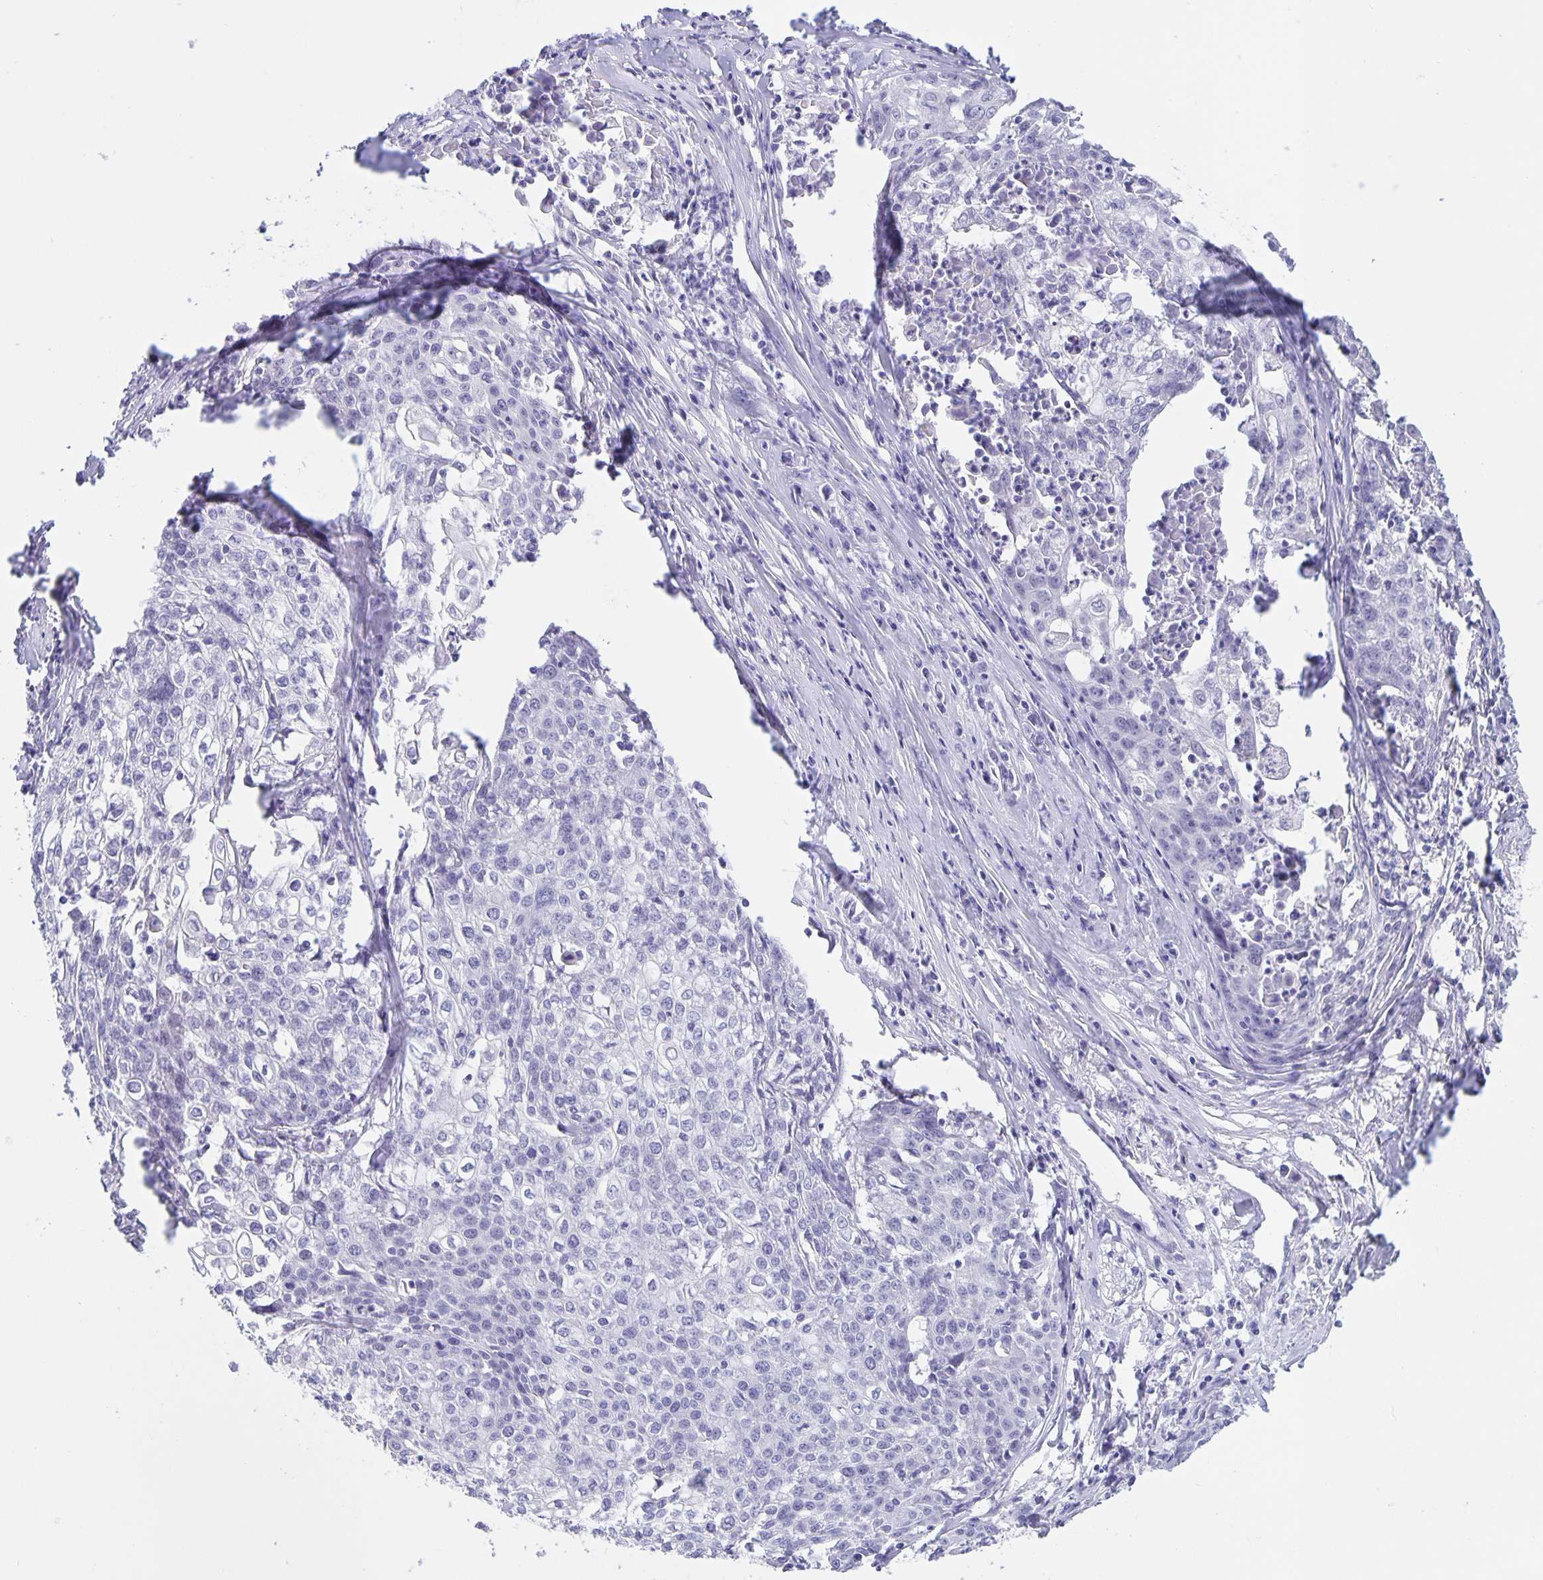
{"staining": {"intensity": "negative", "quantity": "none", "location": "none"}, "tissue": "cervical cancer", "cell_type": "Tumor cells", "image_type": "cancer", "snomed": [{"axis": "morphology", "description": "Squamous cell carcinoma, NOS"}, {"axis": "topography", "description": "Cervix"}], "caption": "Immunohistochemical staining of human squamous cell carcinoma (cervical) demonstrates no significant staining in tumor cells.", "gene": "ERMN", "patient": {"sex": "female", "age": 39}}